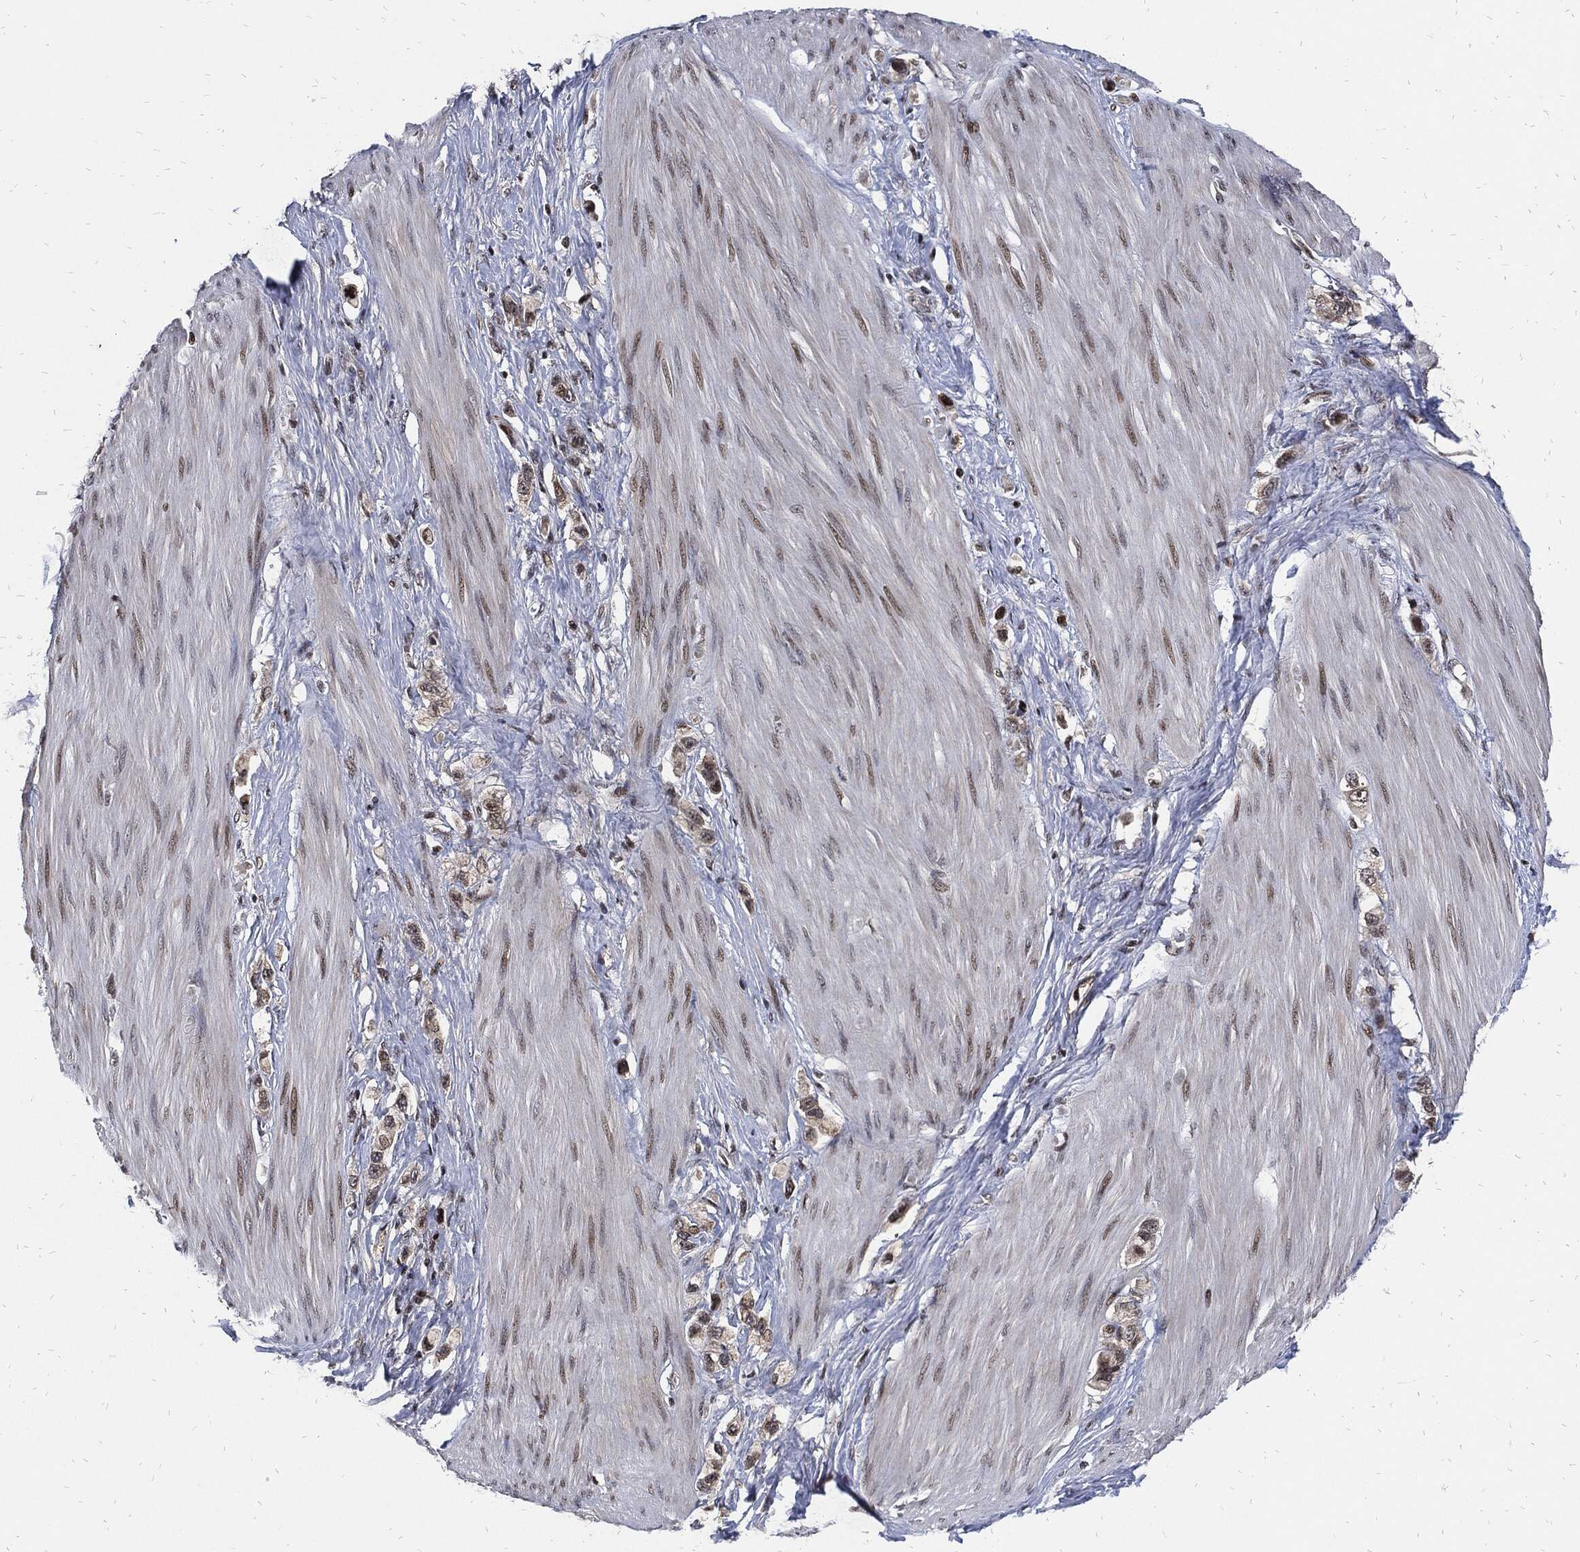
{"staining": {"intensity": "moderate", "quantity": "<25%", "location": "nuclear"}, "tissue": "stomach cancer", "cell_type": "Tumor cells", "image_type": "cancer", "snomed": [{"axis": "morphology", "description": "Normal tissue, NOS"}, {"axis": "morphology", "description": "Adenocarcinoma, NOS"}, {"axis": "morphology", "description": "Adenocarcinoma, High grade"}, {"axis": "topography", "description": "Stomach, upper"}, {"axis": "topography", "description": "Stomach"}], "caption": "This is a histology image of immunohistochemistry (IHC) staining of stomach cancer (adenocarcinoma), which shows moderate expression in the nuclear of tumor cells.", "gene": "ZNF775", "patient": {"sex": "female", "age": 65}}